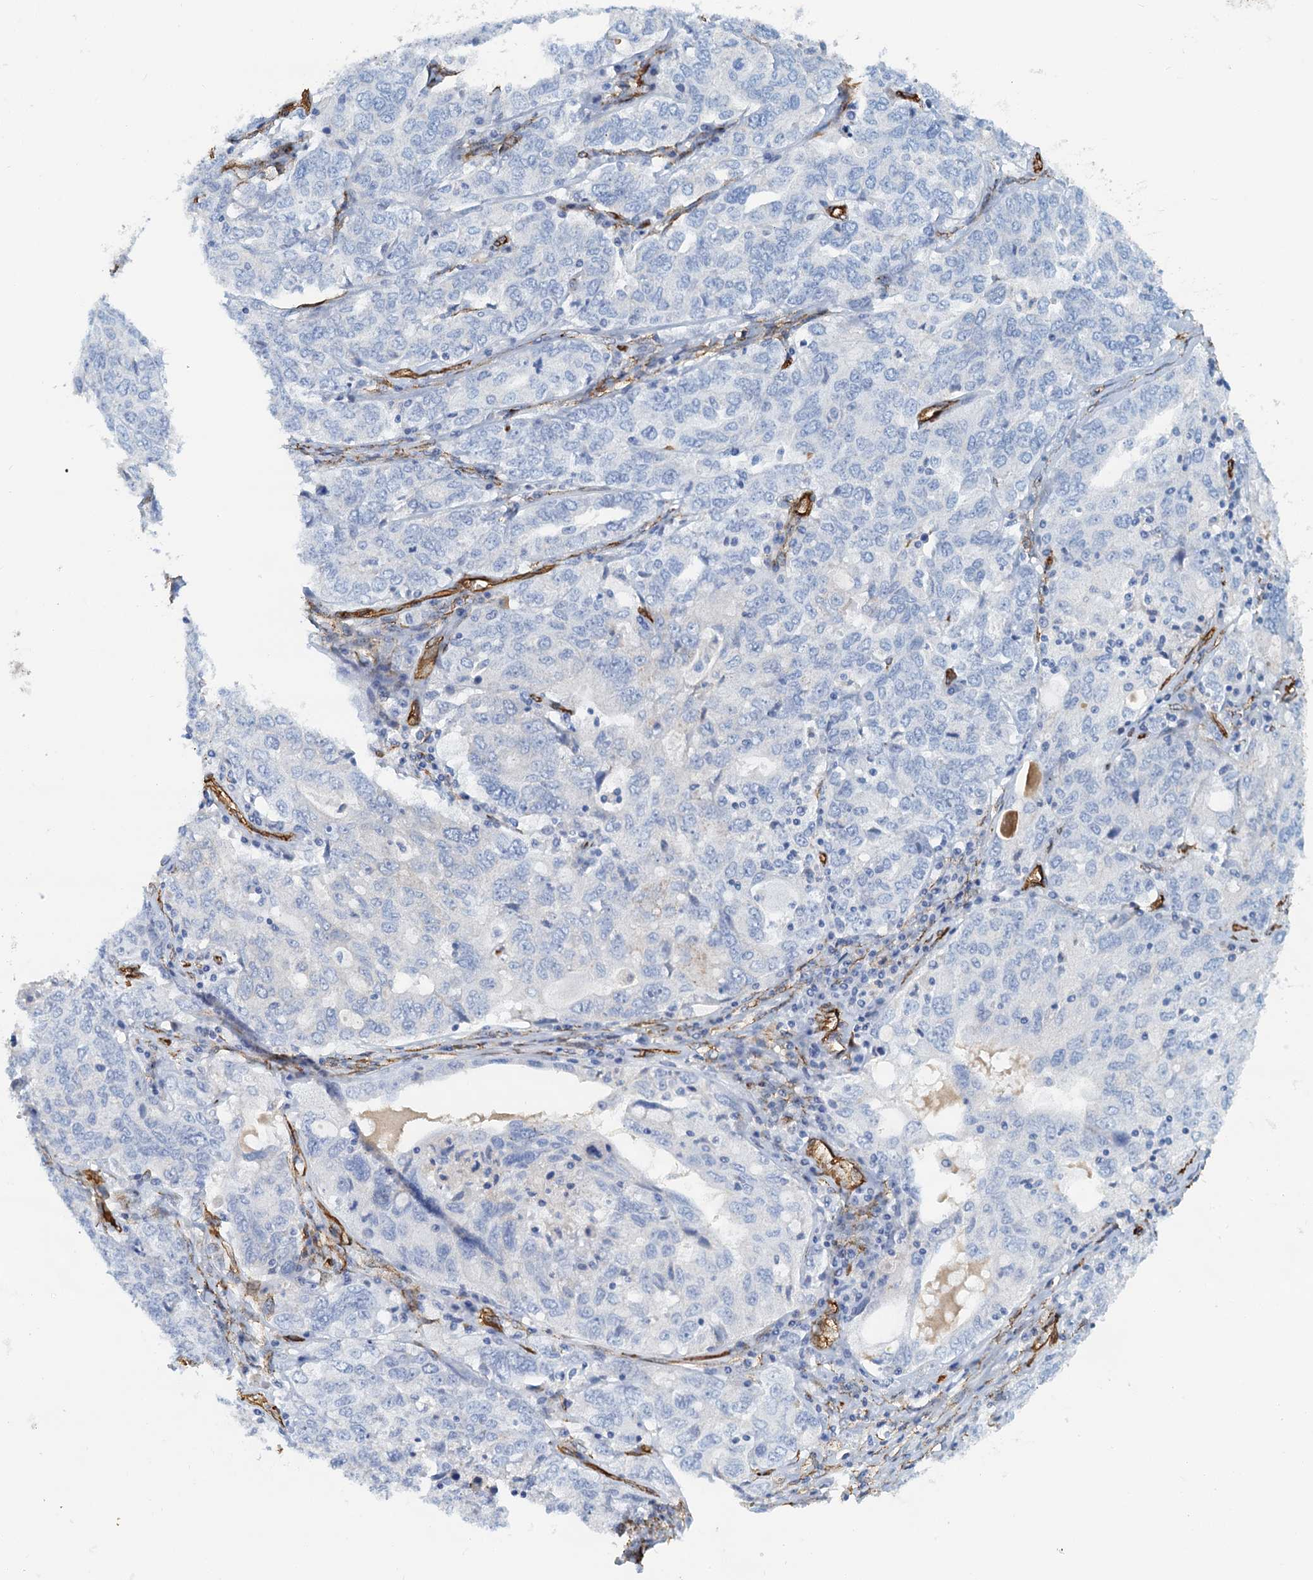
{"staining": {"intensity": "negative", "quantity": "none", "location": "none"}, "tissue": "ovarian cancer", "cell_type": "Tumor cells", "image_type": "cancer", "snomed": [{"axis": "morphology", "description": "Carcinoma, endometroid"}, {"axis": "topography", "description": "Ovary"}], "caption": "Immunohistochemical staining of ovarian endometroid carcinoma displays no significant expression in tumor cells. The staining is performed using DAB brown chromogen with nuclei counter-stained in using hematoxylin.", "gene": "DGKG", "patient": {"sex": "female", "age": 62}}